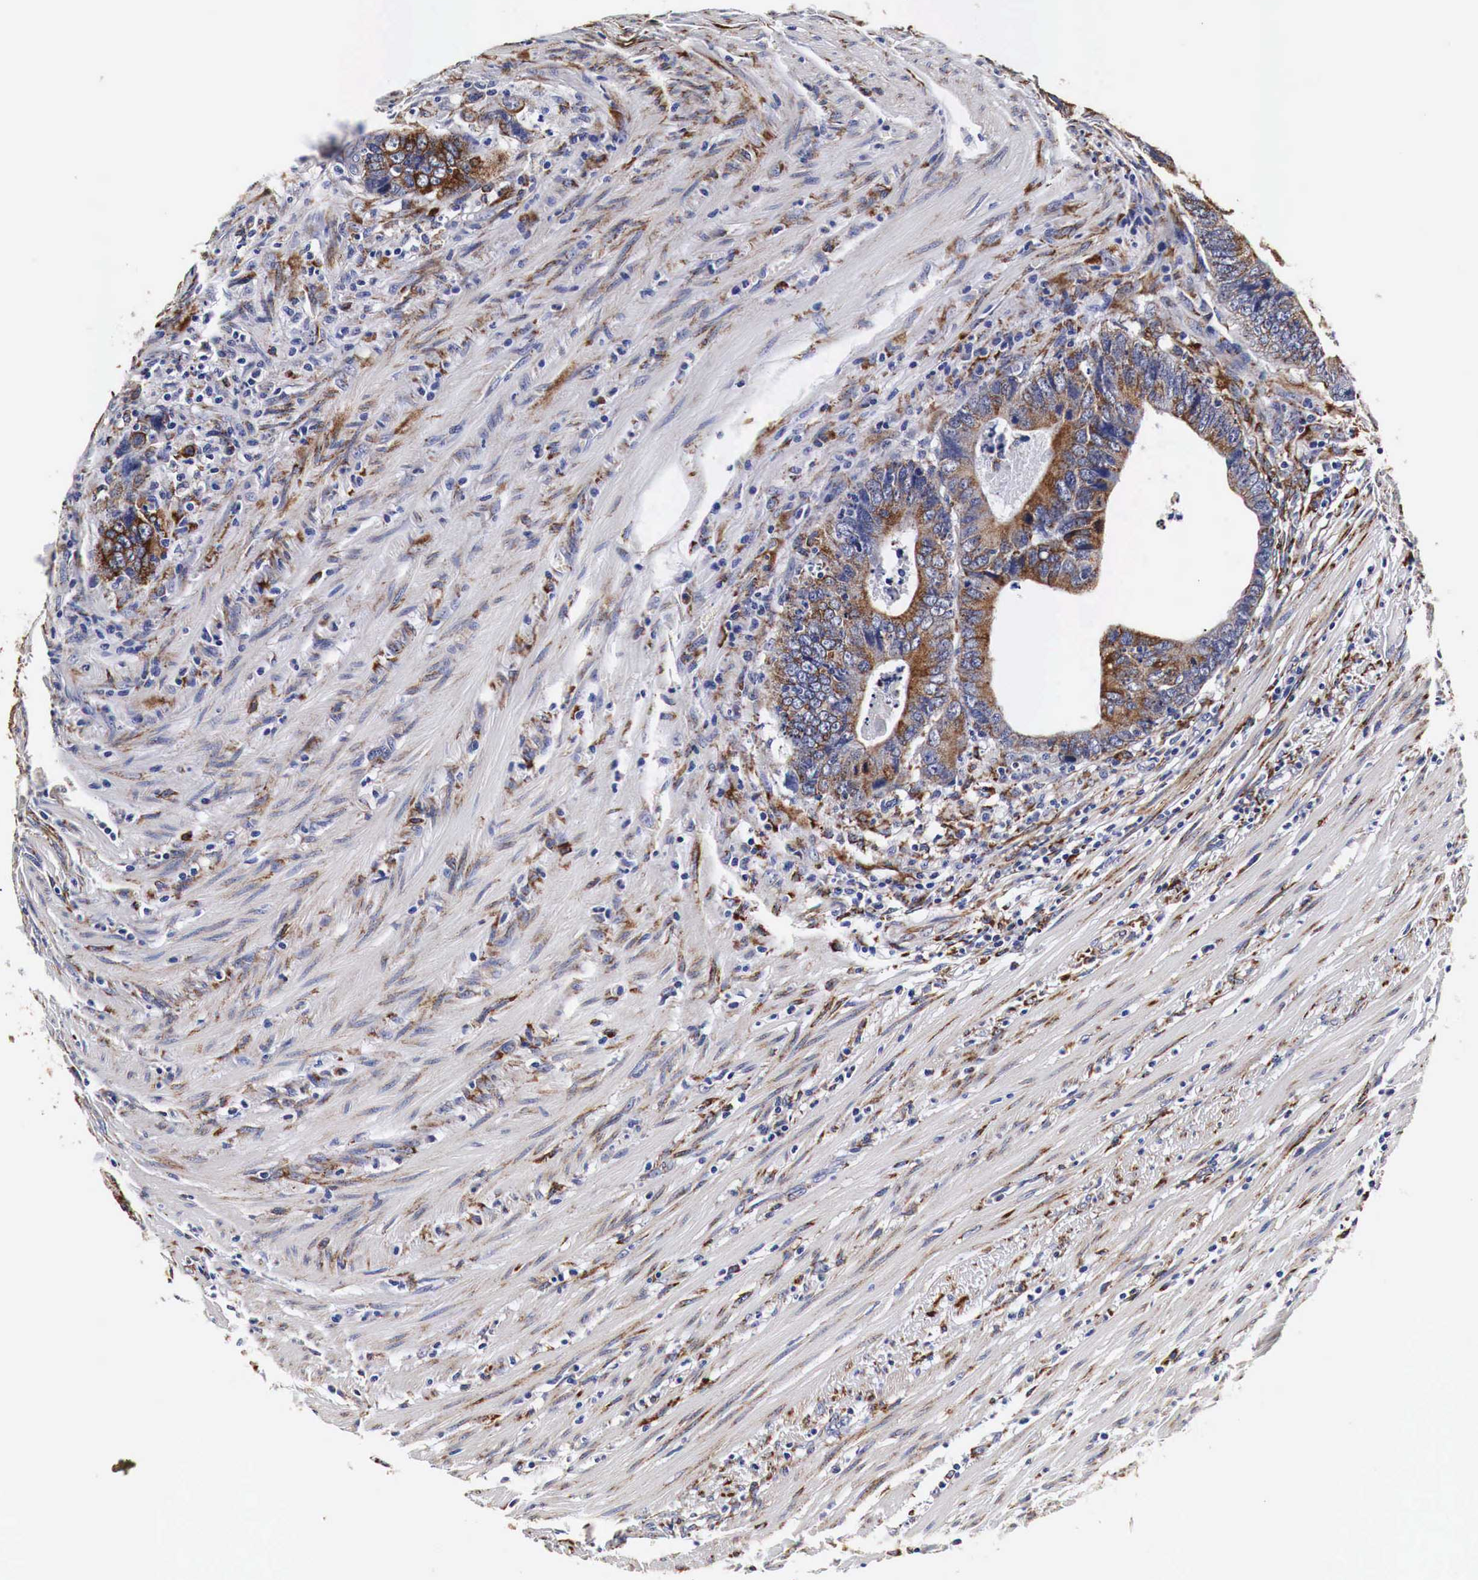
{"staining": {"intensity": "moderate", "quantity": ">75%", "location": "cytoplasmic/membranous"}, "tissue": "colorectal cancer", "cell_type": "Tumor cells", "image_type": "cancer", "snomed": [{"axis": "morphology", "description": "Adenocarcinoma, NOS"}, {"axis": "topography", "description": "Colon"}], "caption": "Colorectal cancer (adenocarcinoma) was stained to show a protein in brown. There is medium levels of moderate cytoplasmic/membranous positivity in approximately >75% of tumor cells. The staining was performed using DAB (3,3'-diaminobenzidine), with brown indicating positive protein expression. Nuclei are stained blue with hematoxylin.", "gene": "CKAP4", "patient": {"sex": "female", "age": 78}}